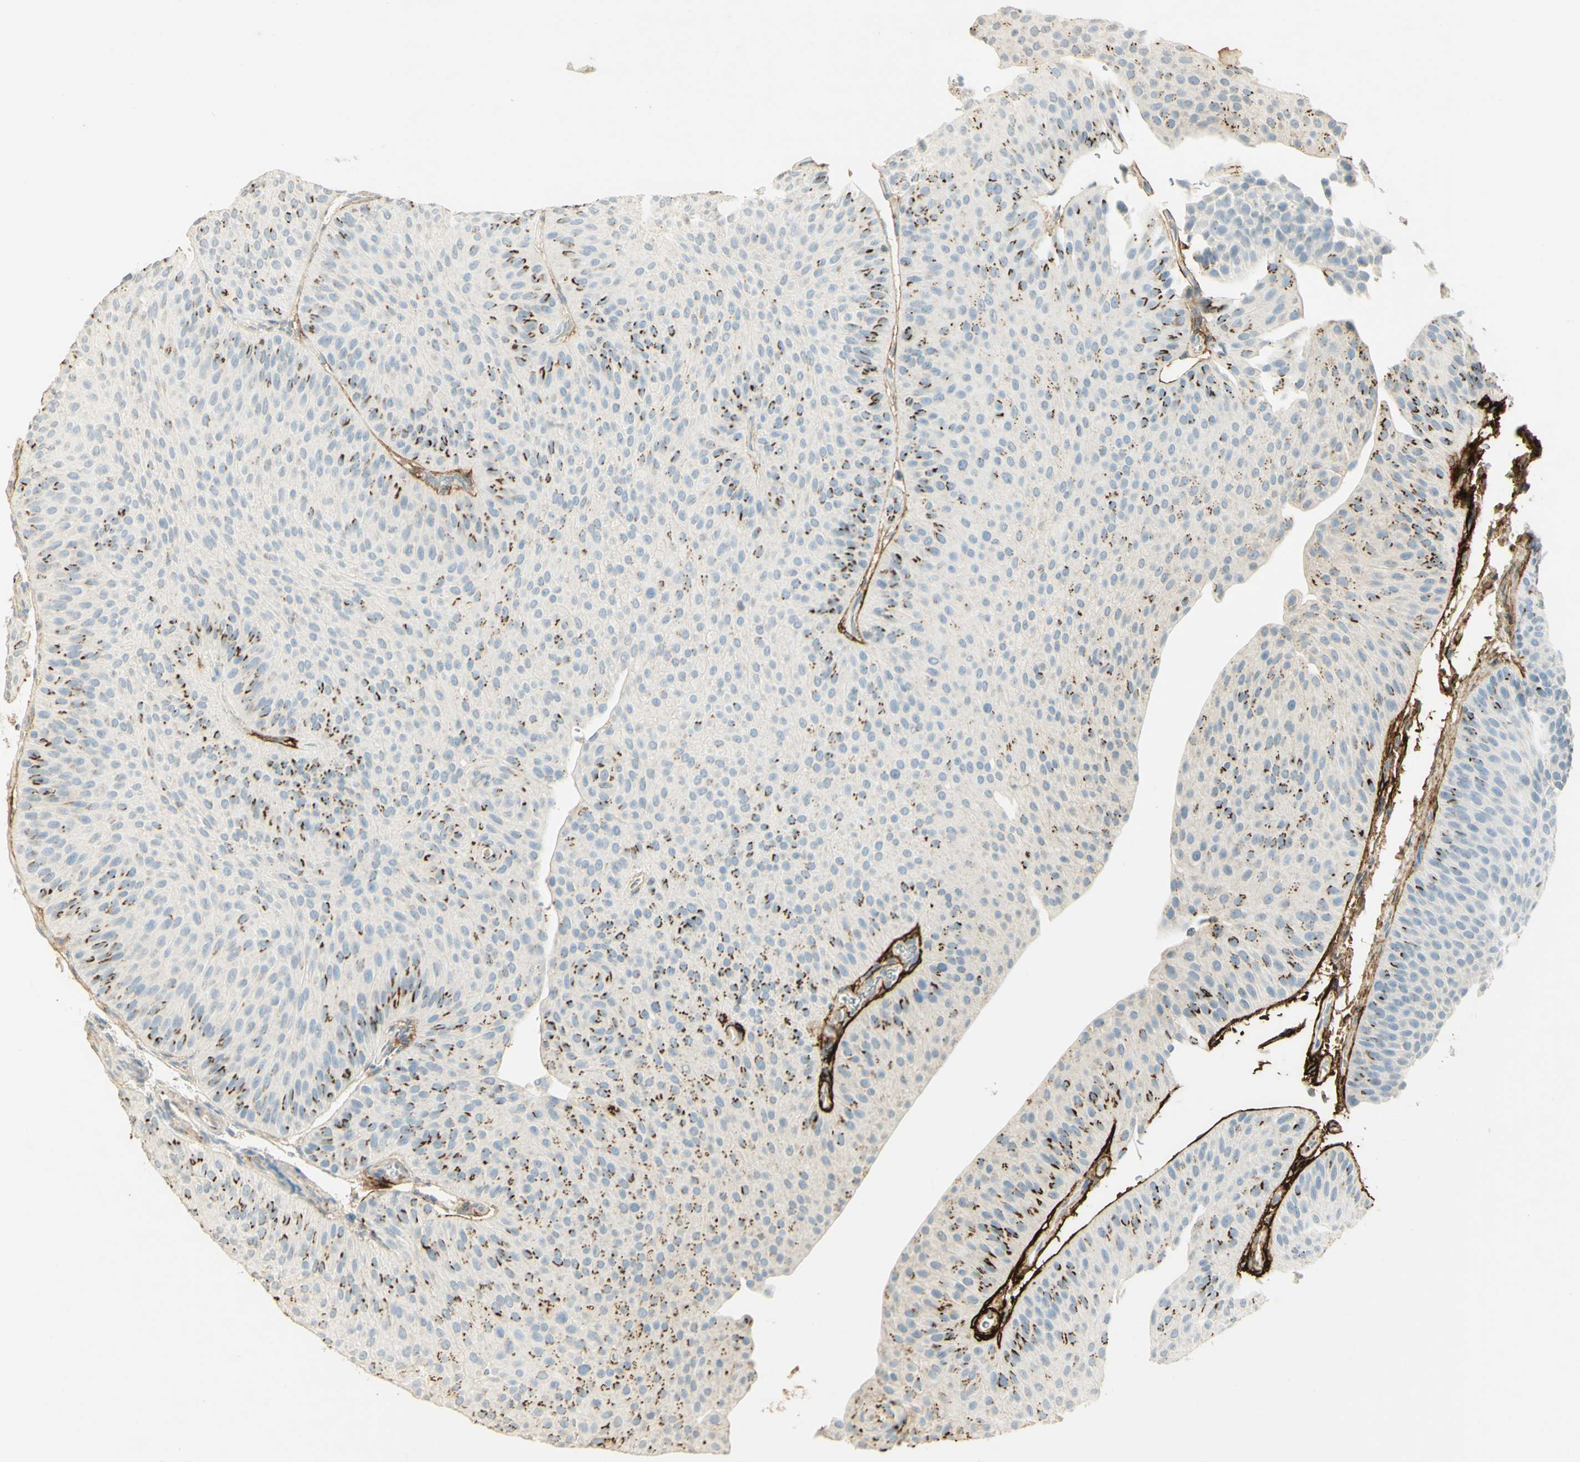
{"staining": {"intensity": "strong", "quantity": "25%-75%", "location": "cytoplasmic/membranous"}, "tissue": "urothelial cancer", "cell_type": "Tumor cells", "image_type": "cancer", "snomed": [{"axis": "morphology", "description": "Urothelial carcinoma, Low grade"}, {"axis": "topography", "description": "Urinary bladder"}], "caption": "Immunohistochemical staining of human low-grade urothelial carcinoma displays high levels of strong cytoplasmic/membranous protein staining in about 25%-75% of tumor cells.", "gene": "TNN", "patient": {"sex": "female", "age": 60}}